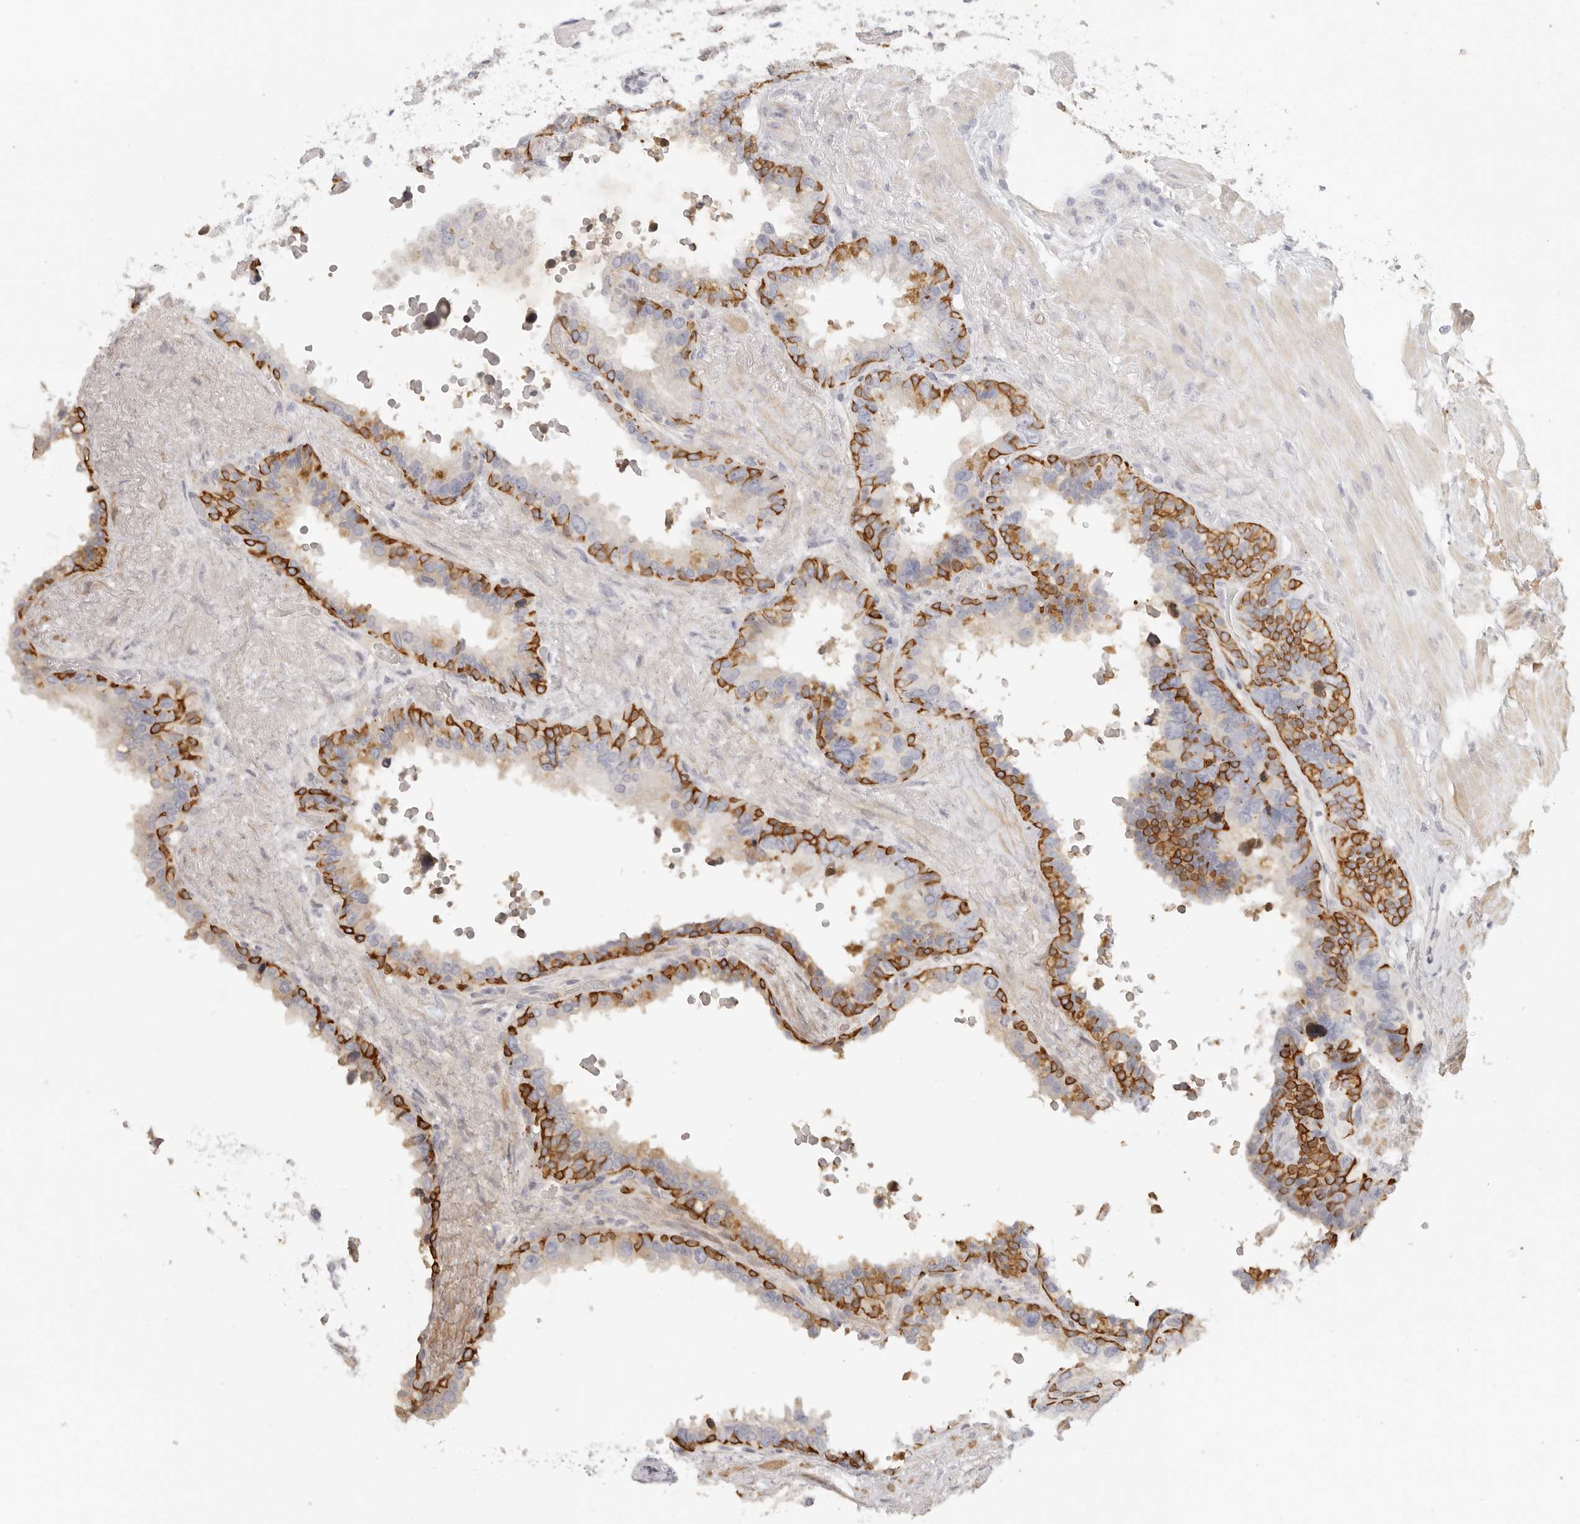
{"staining": {"intensity": "strong", "quantity": "<25%", "location": "cytoplasmic/membranous"}, "tissue": "seminal vesicle", "cell_type": "Glandular cells", "image_type": "normal", "snomed": [{"axis": "morphology", "description": "Normal tissue, NOS"}, {"axis": "topography", "description": "Seminal veicle"}], "caption": "Normal seminal vesicle reveals strong cytoplasmic/membranous positivity in approximately <25% of glandular cells.", "gene": "RXFP1", "patient": {"sex": "male", "age": 80}}